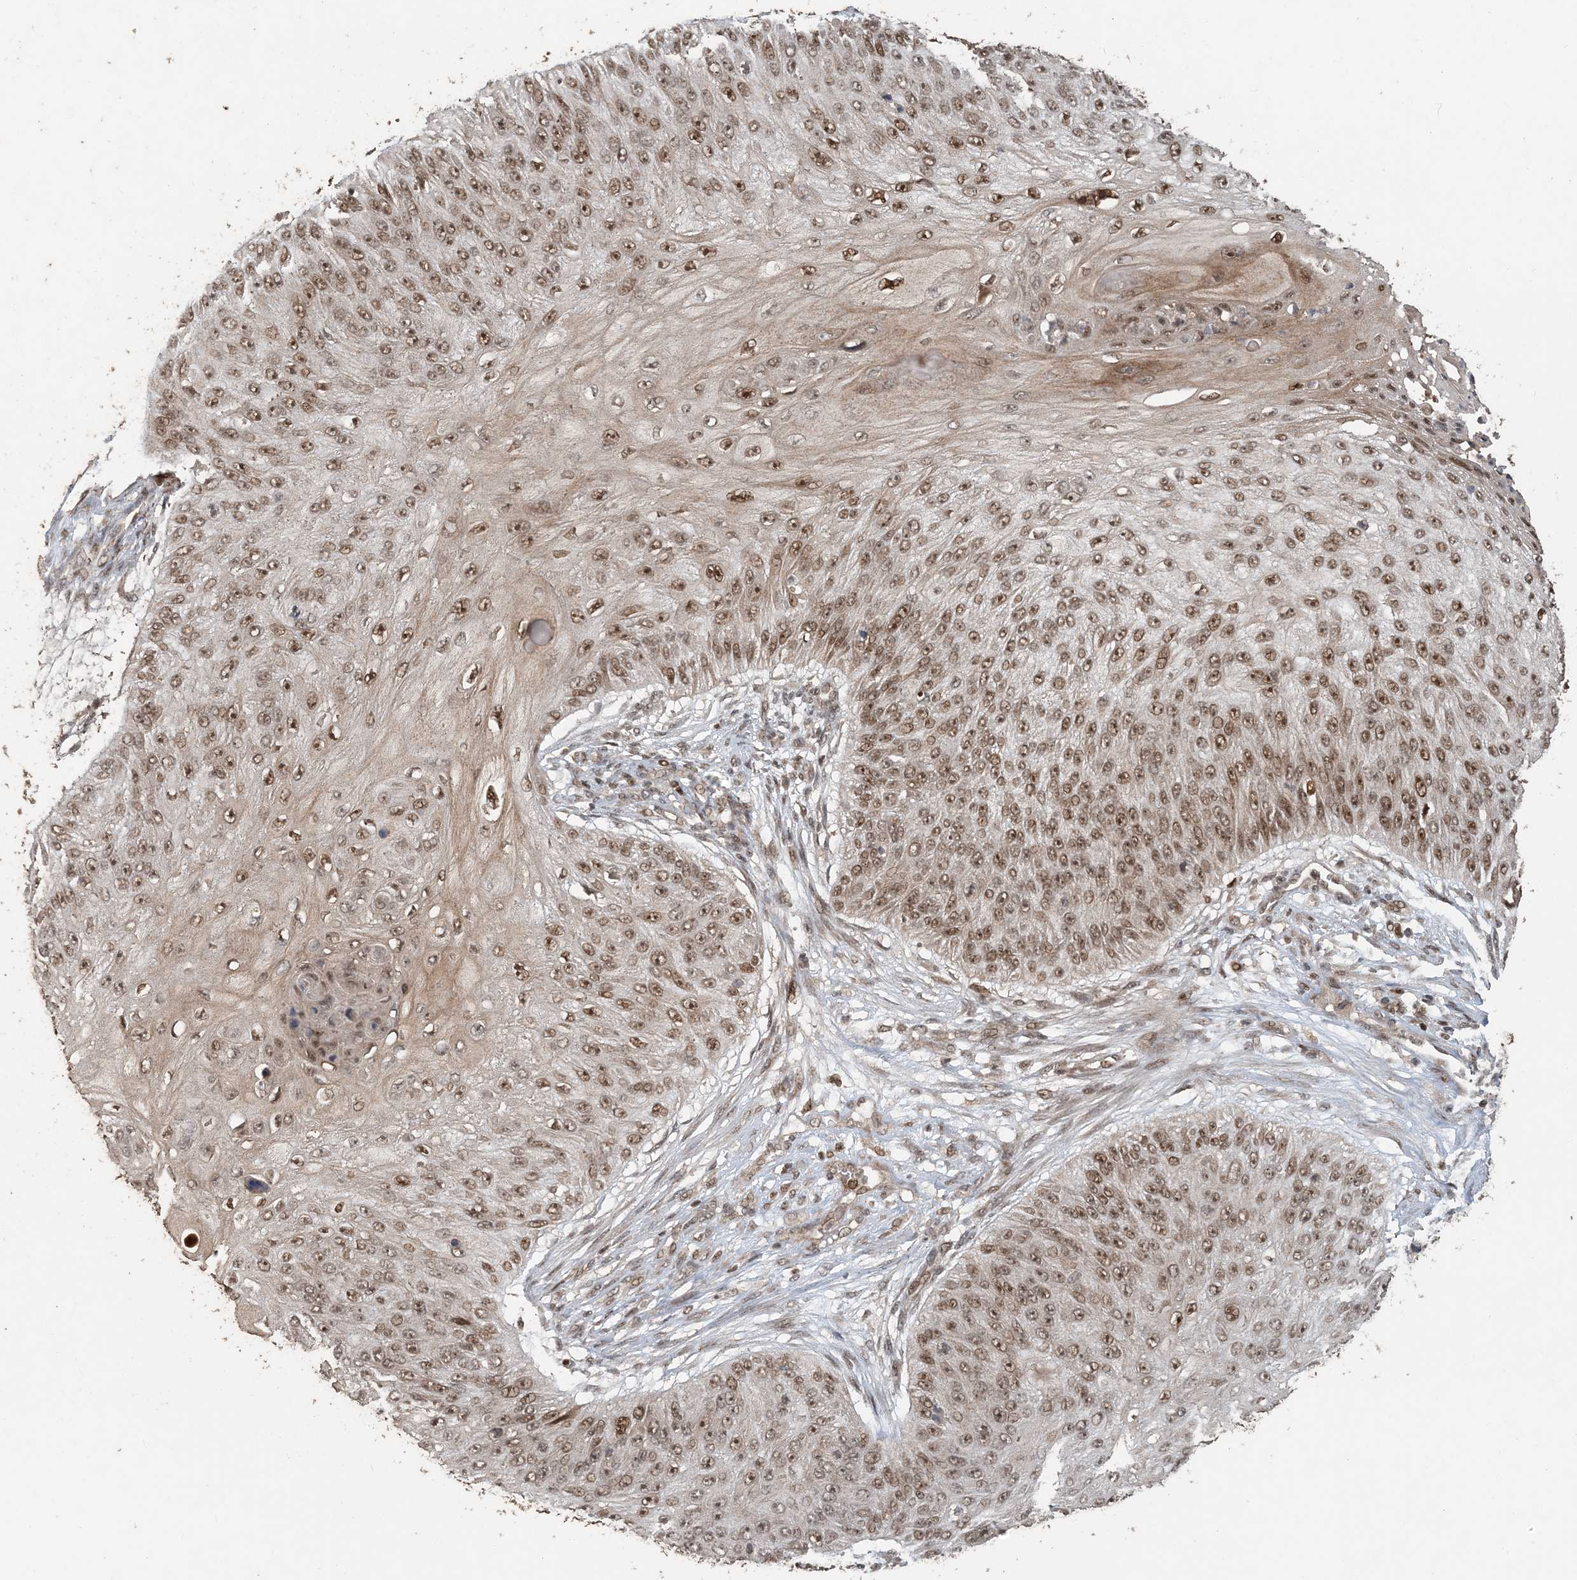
{"staining": {"intensity": "moderate", "quantity": ">75%", "location": "nuclear"}, "tissue": "skin cancer", "cell_type": "Tumor cells", "image_type": "cancer", "snomed": [{"axis": "morphology", "description": "Squamous cell carcinoma, NOS"}, {"axis": "topography", "description": "Skin"}], "caption": "Moderate nuclear protein positivity is identified in about >75% of tumor cells in skin cancer.", "gene": "ATP13A2", "patient": {"sex": "female", "age": 80}}